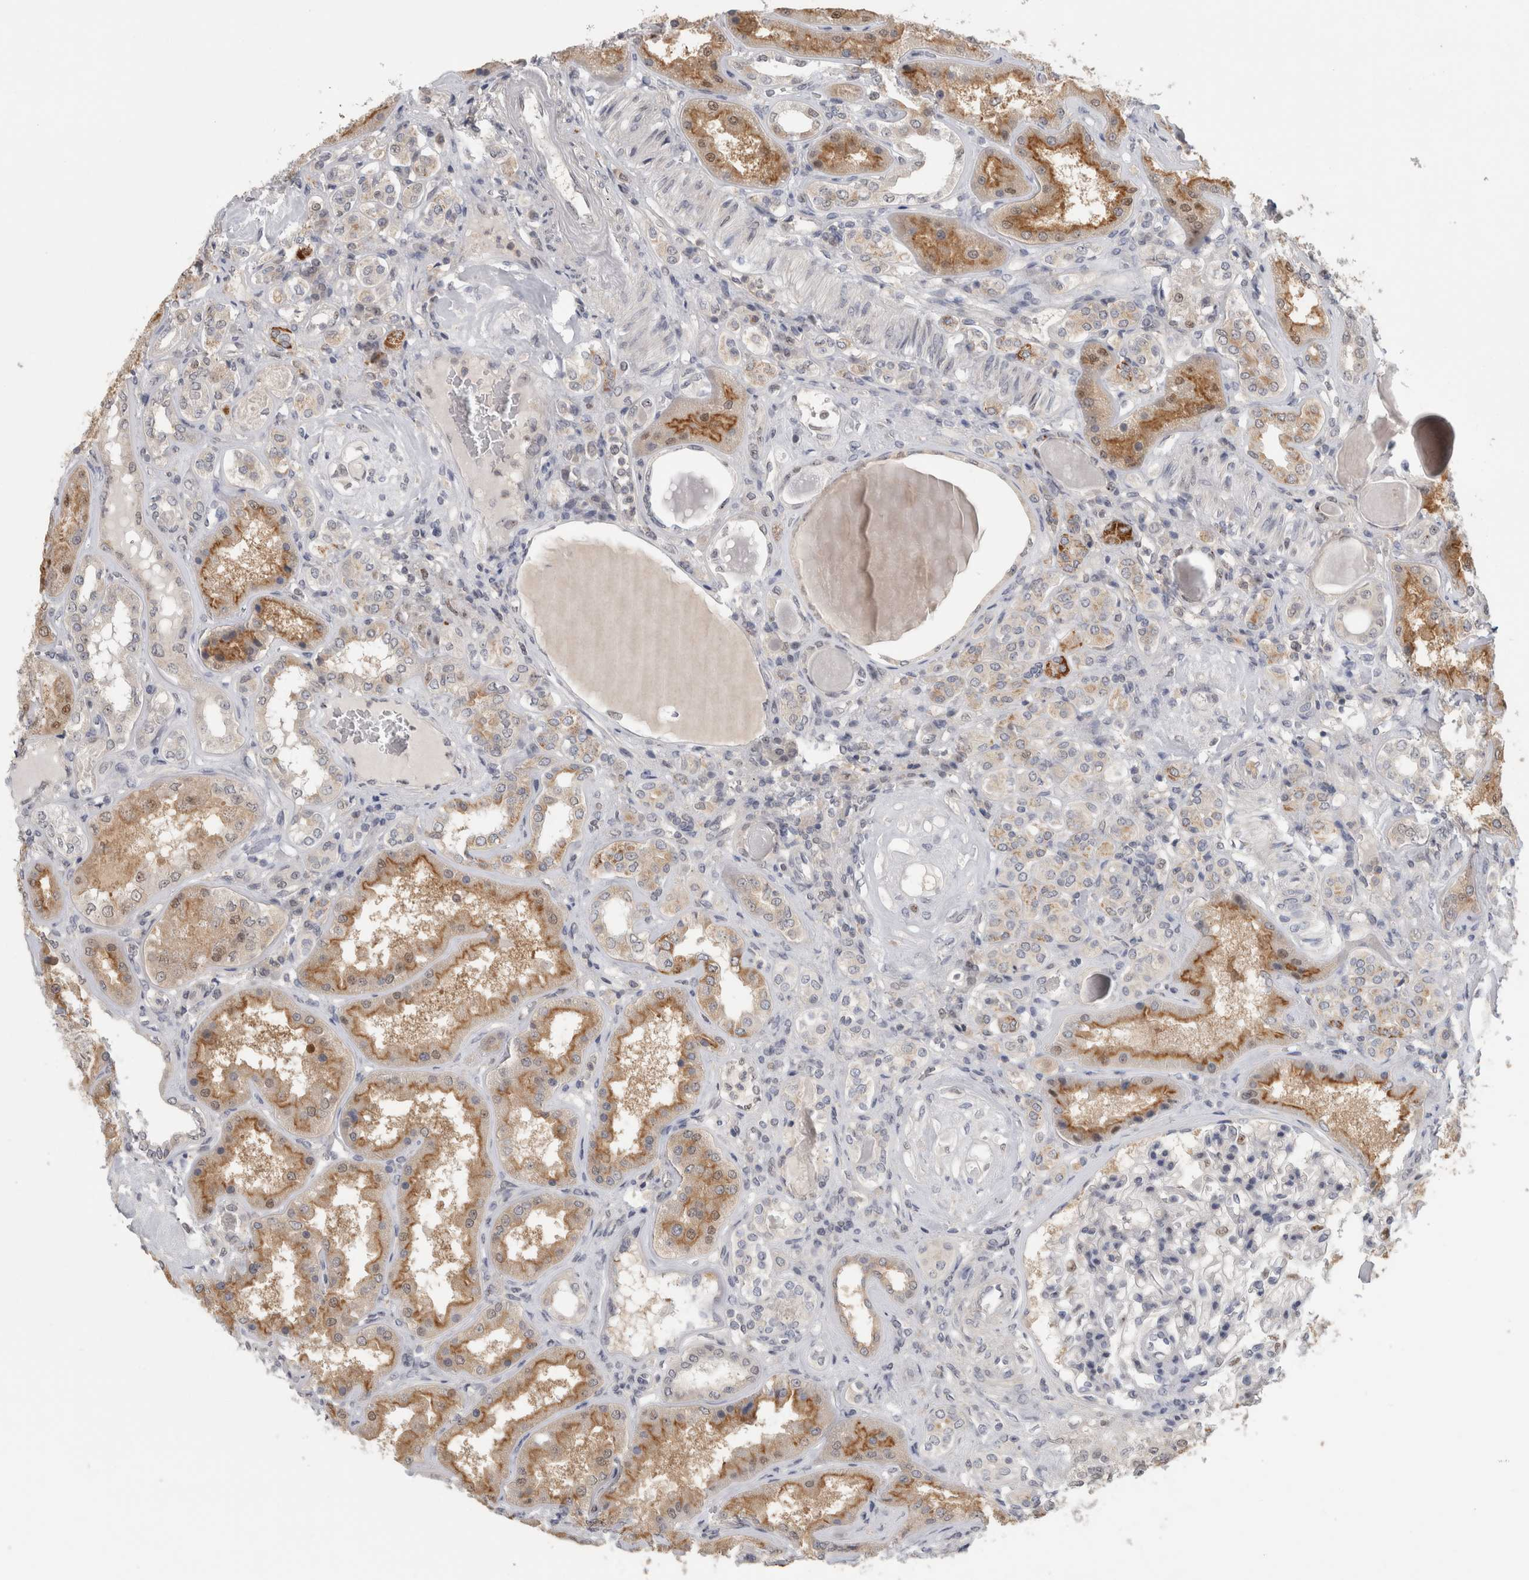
{"staining": {"intensity": "negative", "quantity": "none", "location": "none"}, "tissue": "kidney", "cell_type": "Cells in glomeruli", "image_type": "normal", "snomed": [{"axis": "morphology", "description": "Normal tissue, NOS"}, {"axis": "topography", "description": "Kidney"}], "caption": "DAB immunohistochemical staining of unremarkable kidney demonstrates no significant expression in cells in glomeruli.", "gene": "PIGP", "patient": {"sex": "female", "age": 56}}